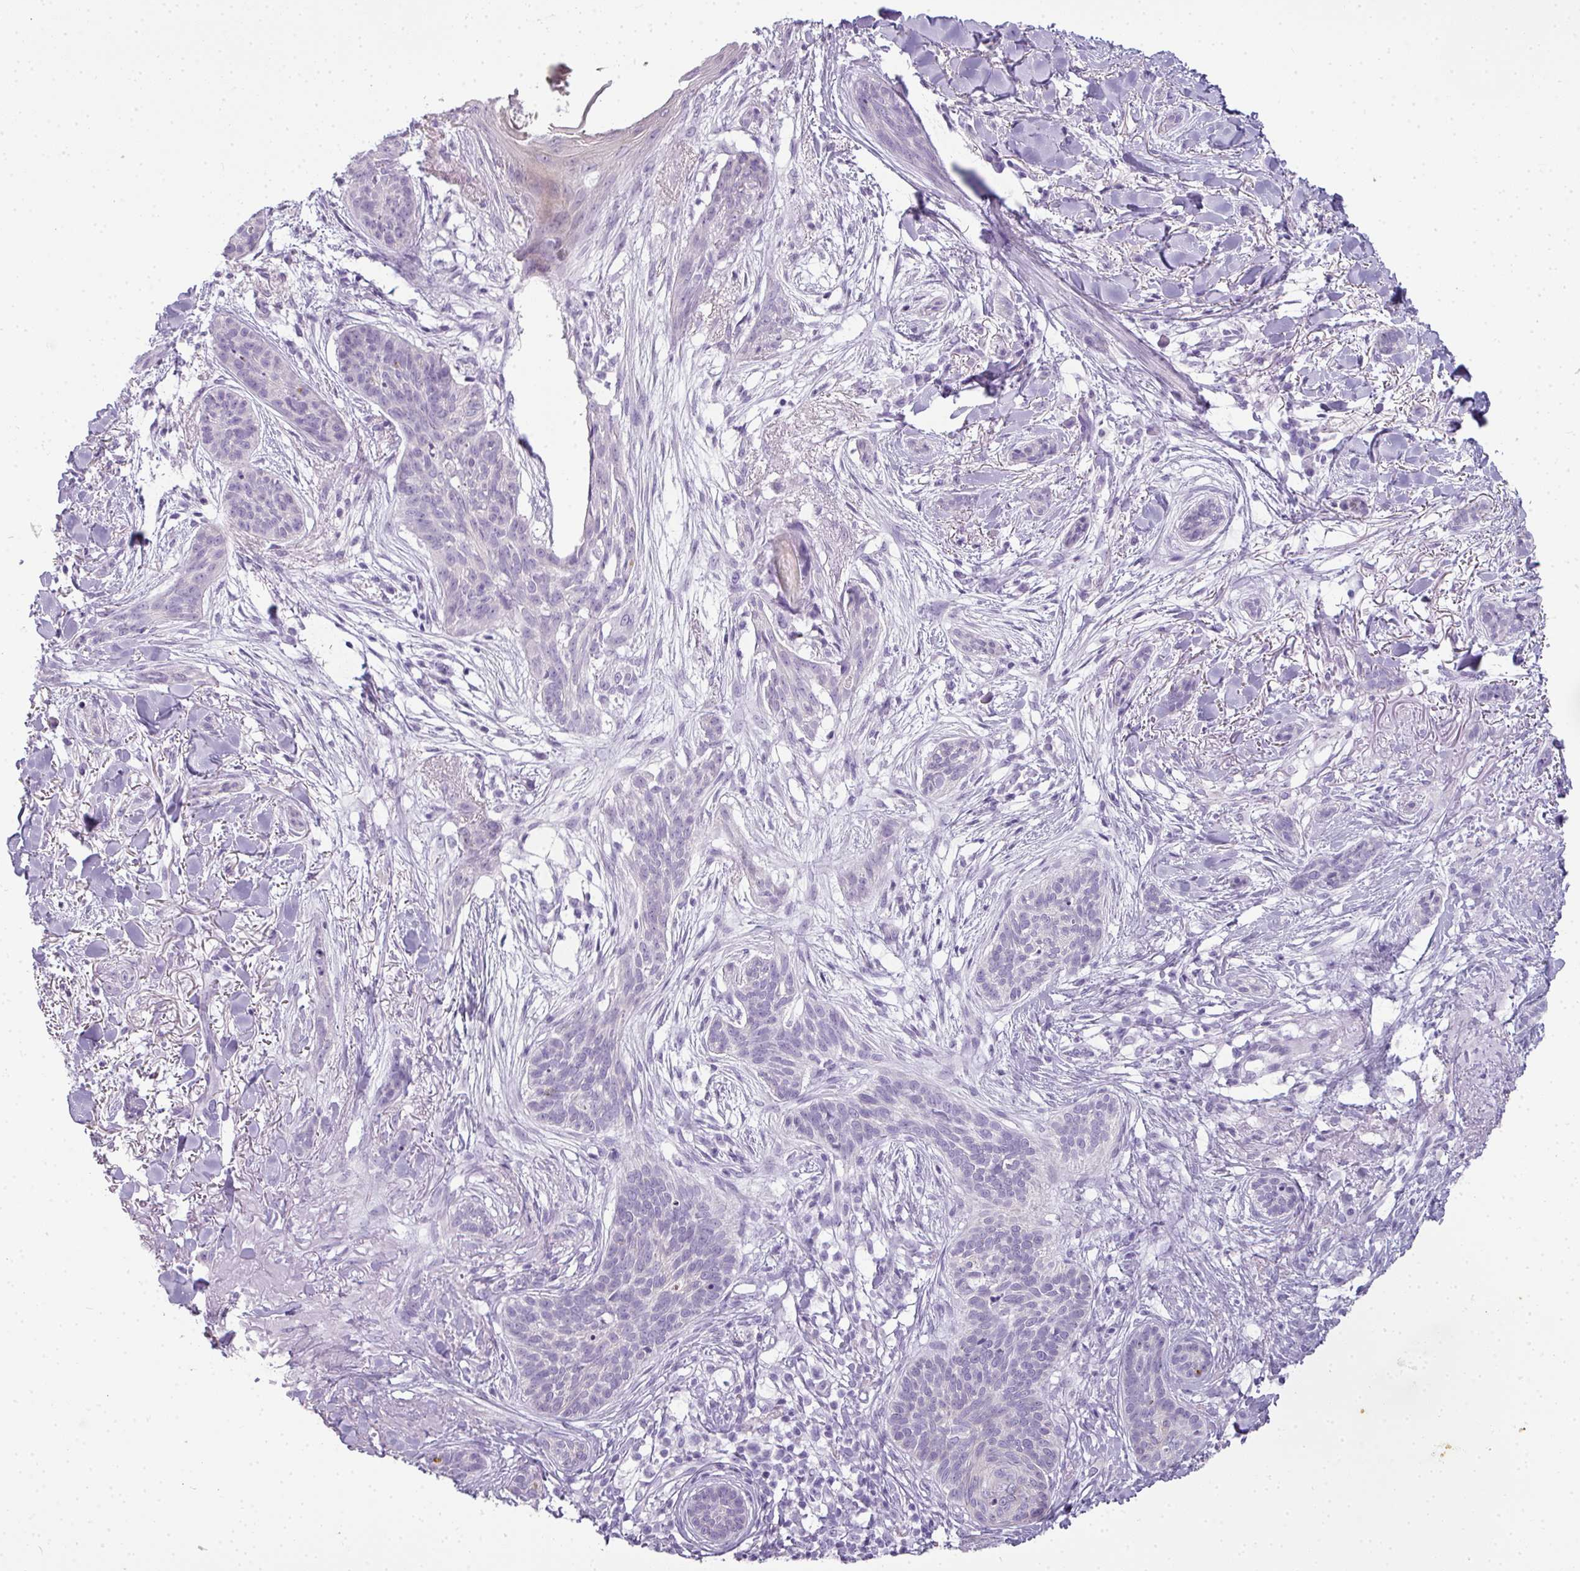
{"staining": {"intensity": "negative", "quantity": "none", "location": "none"}, "tissue": "skin cancer", "cell_type": "Tumor cells", "image_type": "cancer", "snomed": [{"axis": "morphology", "description": "Basal cell carcinoma"}, {"axis": "topography", "description": "Skin"}], "caption": "Protein analysis of skin basal cell carcinoma shows no significant staining in tumor cells. Brightfield microscopy of immunohistochemistry stained with DAB (3,3'-diaminobenzidine) (brown) and hematoxylin (blue), captured at high magnification.", "gene": "RBMY1F", "patient": {"sex": "male", "age": 52}}